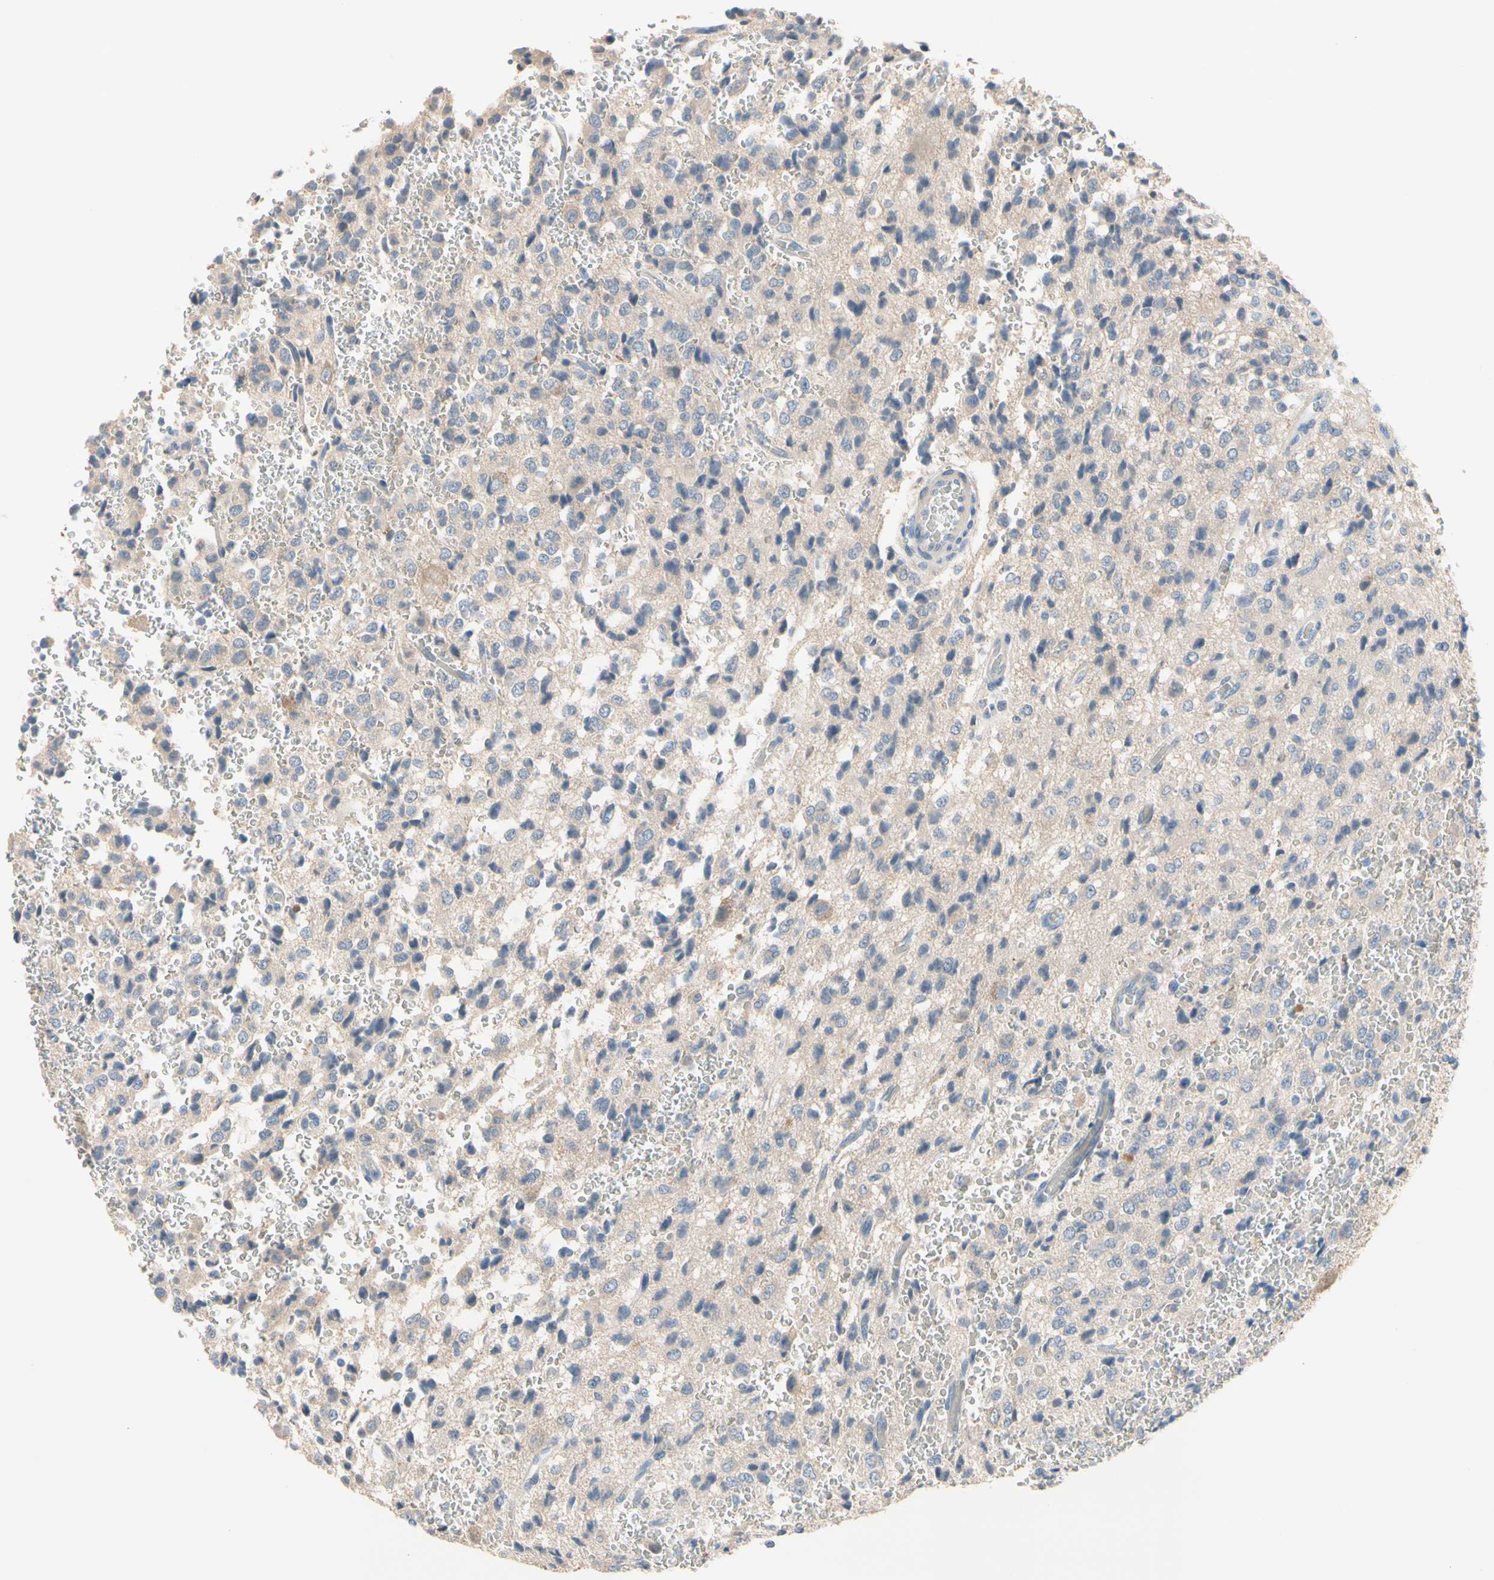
{"staining": {"intensity": "negative", "quantity": "none", "location": "none"}, "tissue": "glioma", "cell_type": "Tumor cells", "image_type": "cancer", "snomed": [{"axis": "morphology", "description": "Glioma, malignant, High grade"}, {"axis": "topography", "description": "pancreas cauda"}], "caption": "Immunohistochemistry of human malignant high-grade glioma exhibits no expression in tumor cells.", "gene": "MARK1", "patient": {"sex": "male", "age": 60}}